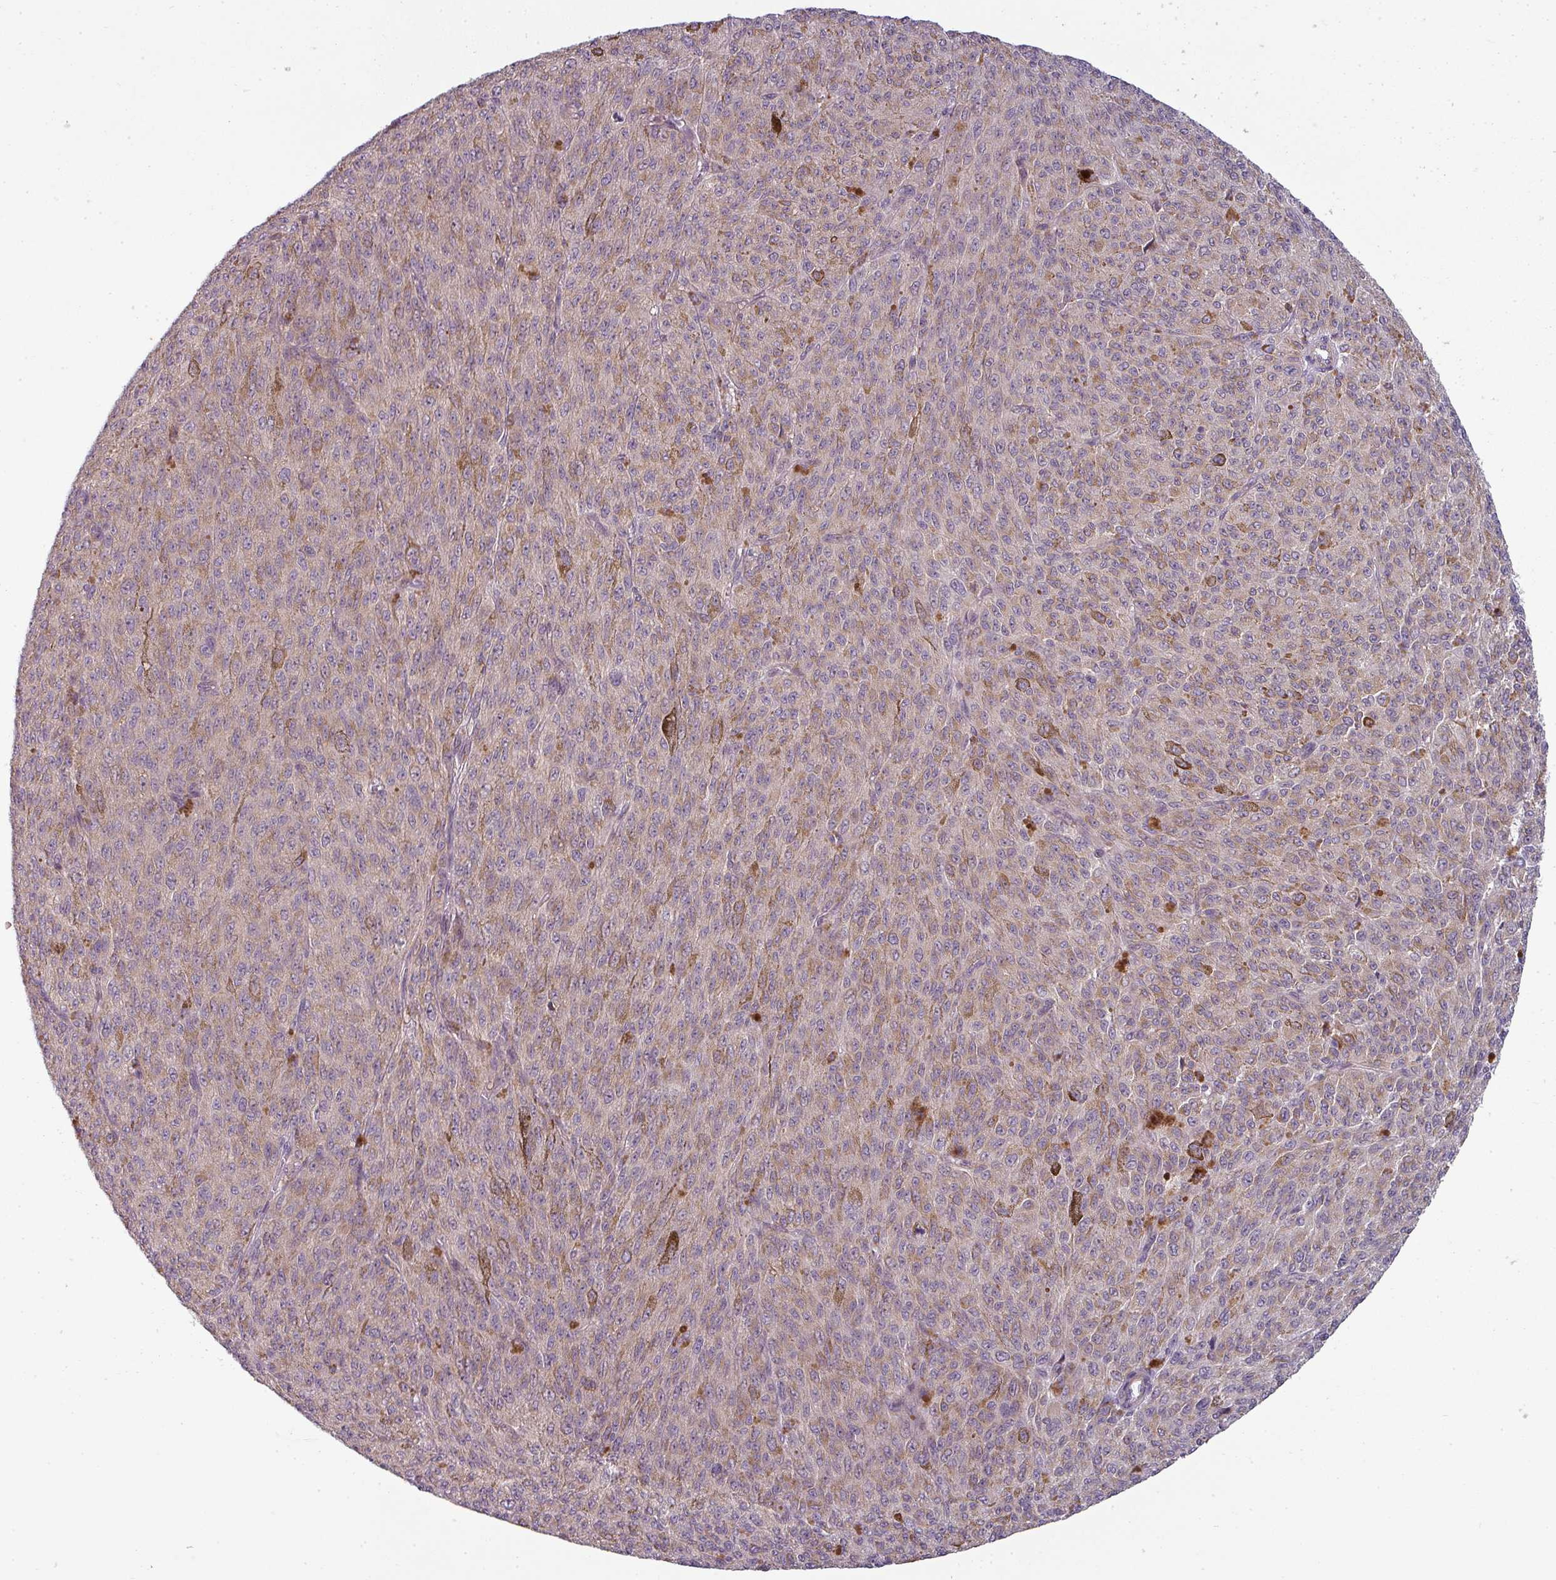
{"staining": {"intensity": "negative", "quantity": "none", "location": "none"}, "tissue": "melanoma", "cell_type": "Tumor cells", "image_type": "cancer", "snomed": [{"axis": "morphology", "description": "Malignant melanoma, NOS"}, {"axis": "topography", "description": "Skin"}], "caption": "Immunohistochemistry of malignant melanoma displays no expression in tumor cells.", "gene": "SLC16A9", "patient": {"sex": "female", "age": 52}}